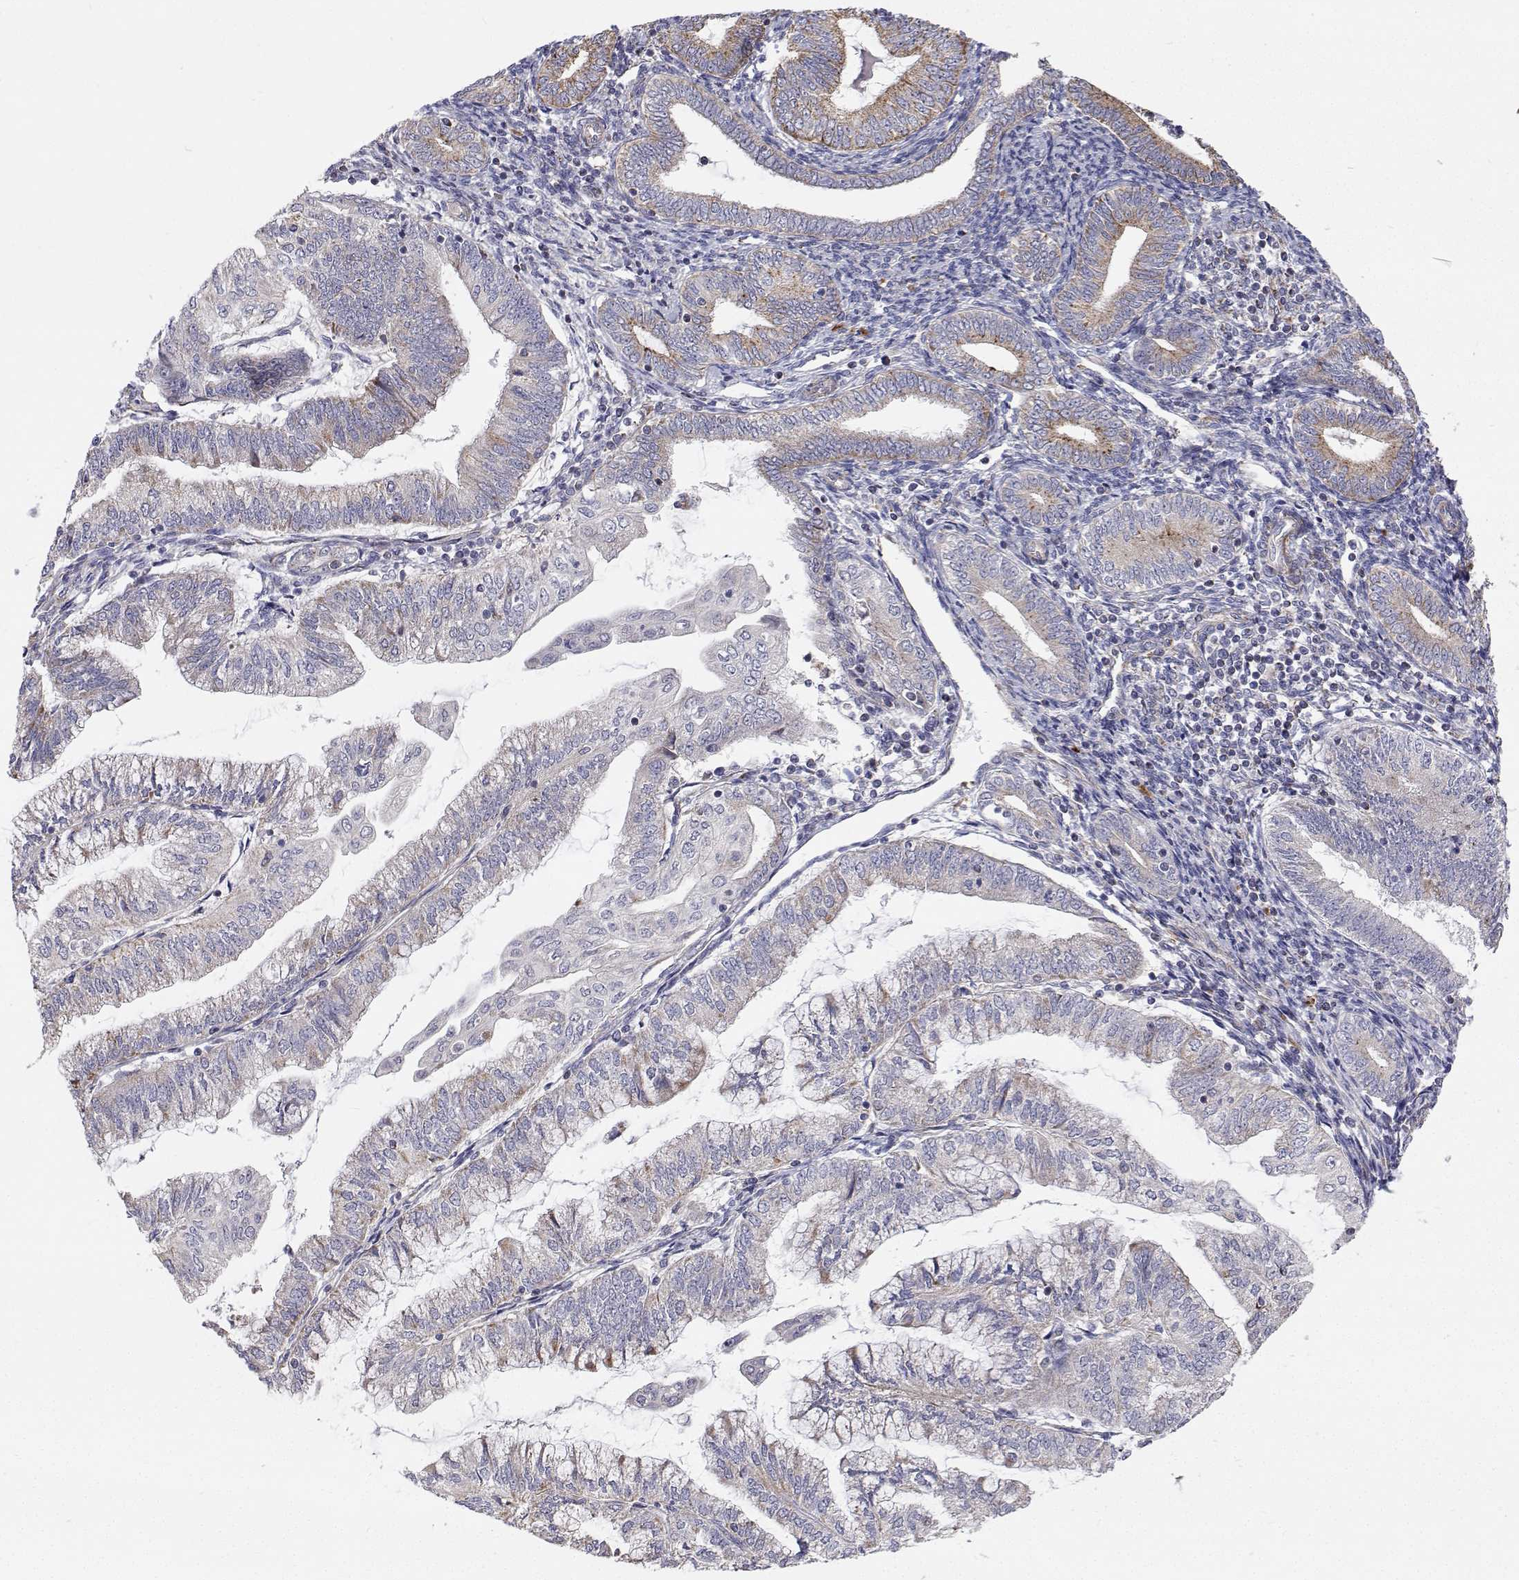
{"staining": {"intensity": "weak", "quantity": "<25%", "location": "cytoplasmic/membranous"}, "tissue": "endometrial cancer", "cell_type": "Tumor cells", "image_type": "cancer", "snomed": [{"axis": "morphology", "description": "Adenocarcinoma, NOS"}, {"axis": "topography", "description": "Endometrium"}], "caption": "High magnification brightfield microscopy of endometrial cancer (adenocarcinoma) stained with DAB (brown) and counterstained with hematoxylin (blue): tumor cells show no significant positivity.", "gene": "SPICE1", "patient": {"sex": "female", "age": 55}}